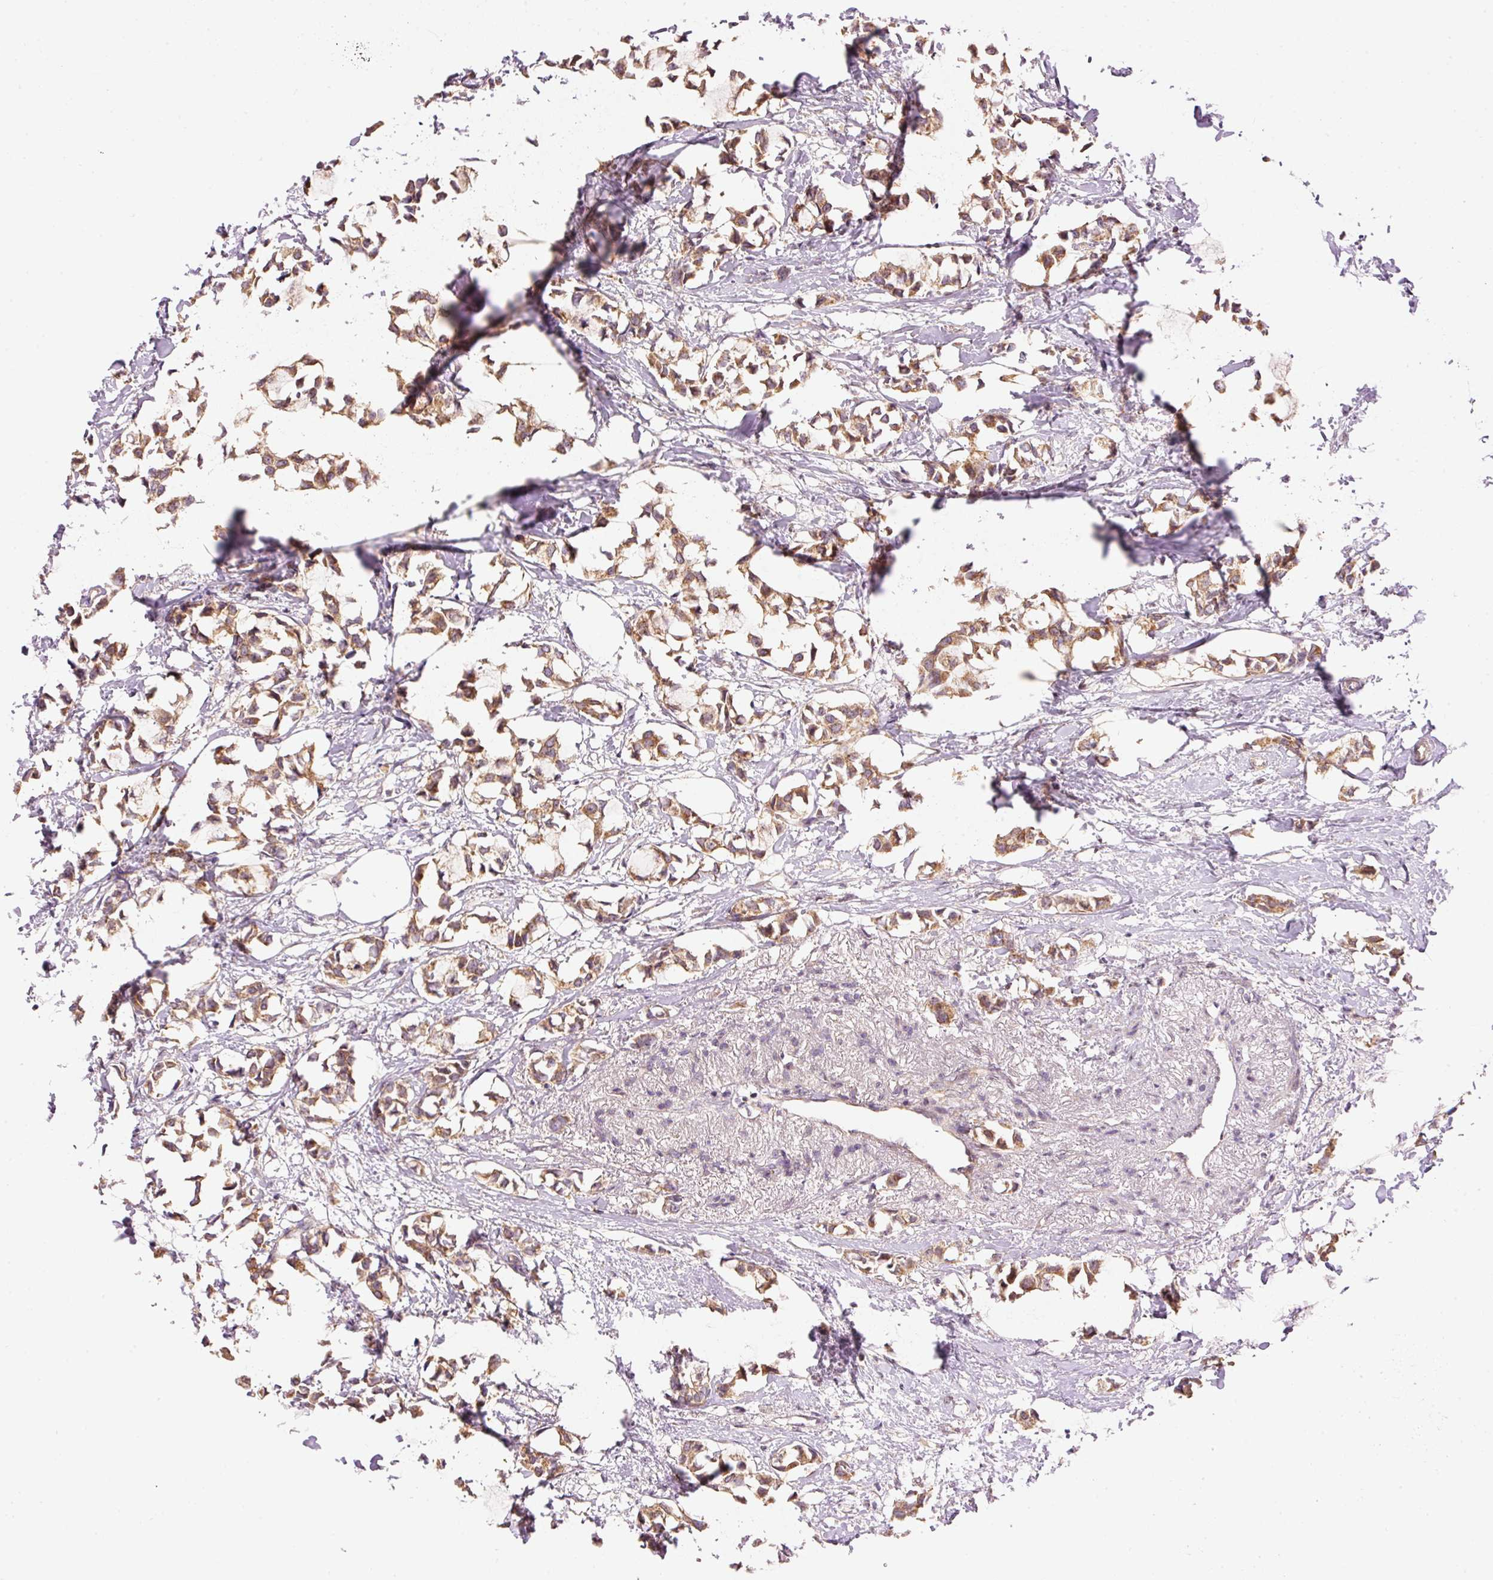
{"staining": {"intensity": "moderate", "quantity": ">75%", "location": "cytoplasmic/membranous"}, "tissue": "breast cancer", "cell_type": "Tumor cells", "image_type": "cancer", "snomed": [{"axis": "morphology", "description": "Duct carcinoma"}, {"axis": "topography", "description": "Breast"}], "caption": "Immunohistochemical staining of human intraductal carcinoma (breast) demonstrates medium levels of moderate cytoplasmic/membranous positivity in about >75% of tumor cells.", "gene": "ADCY4", "patient": {"sex": "female", "age": 73}}